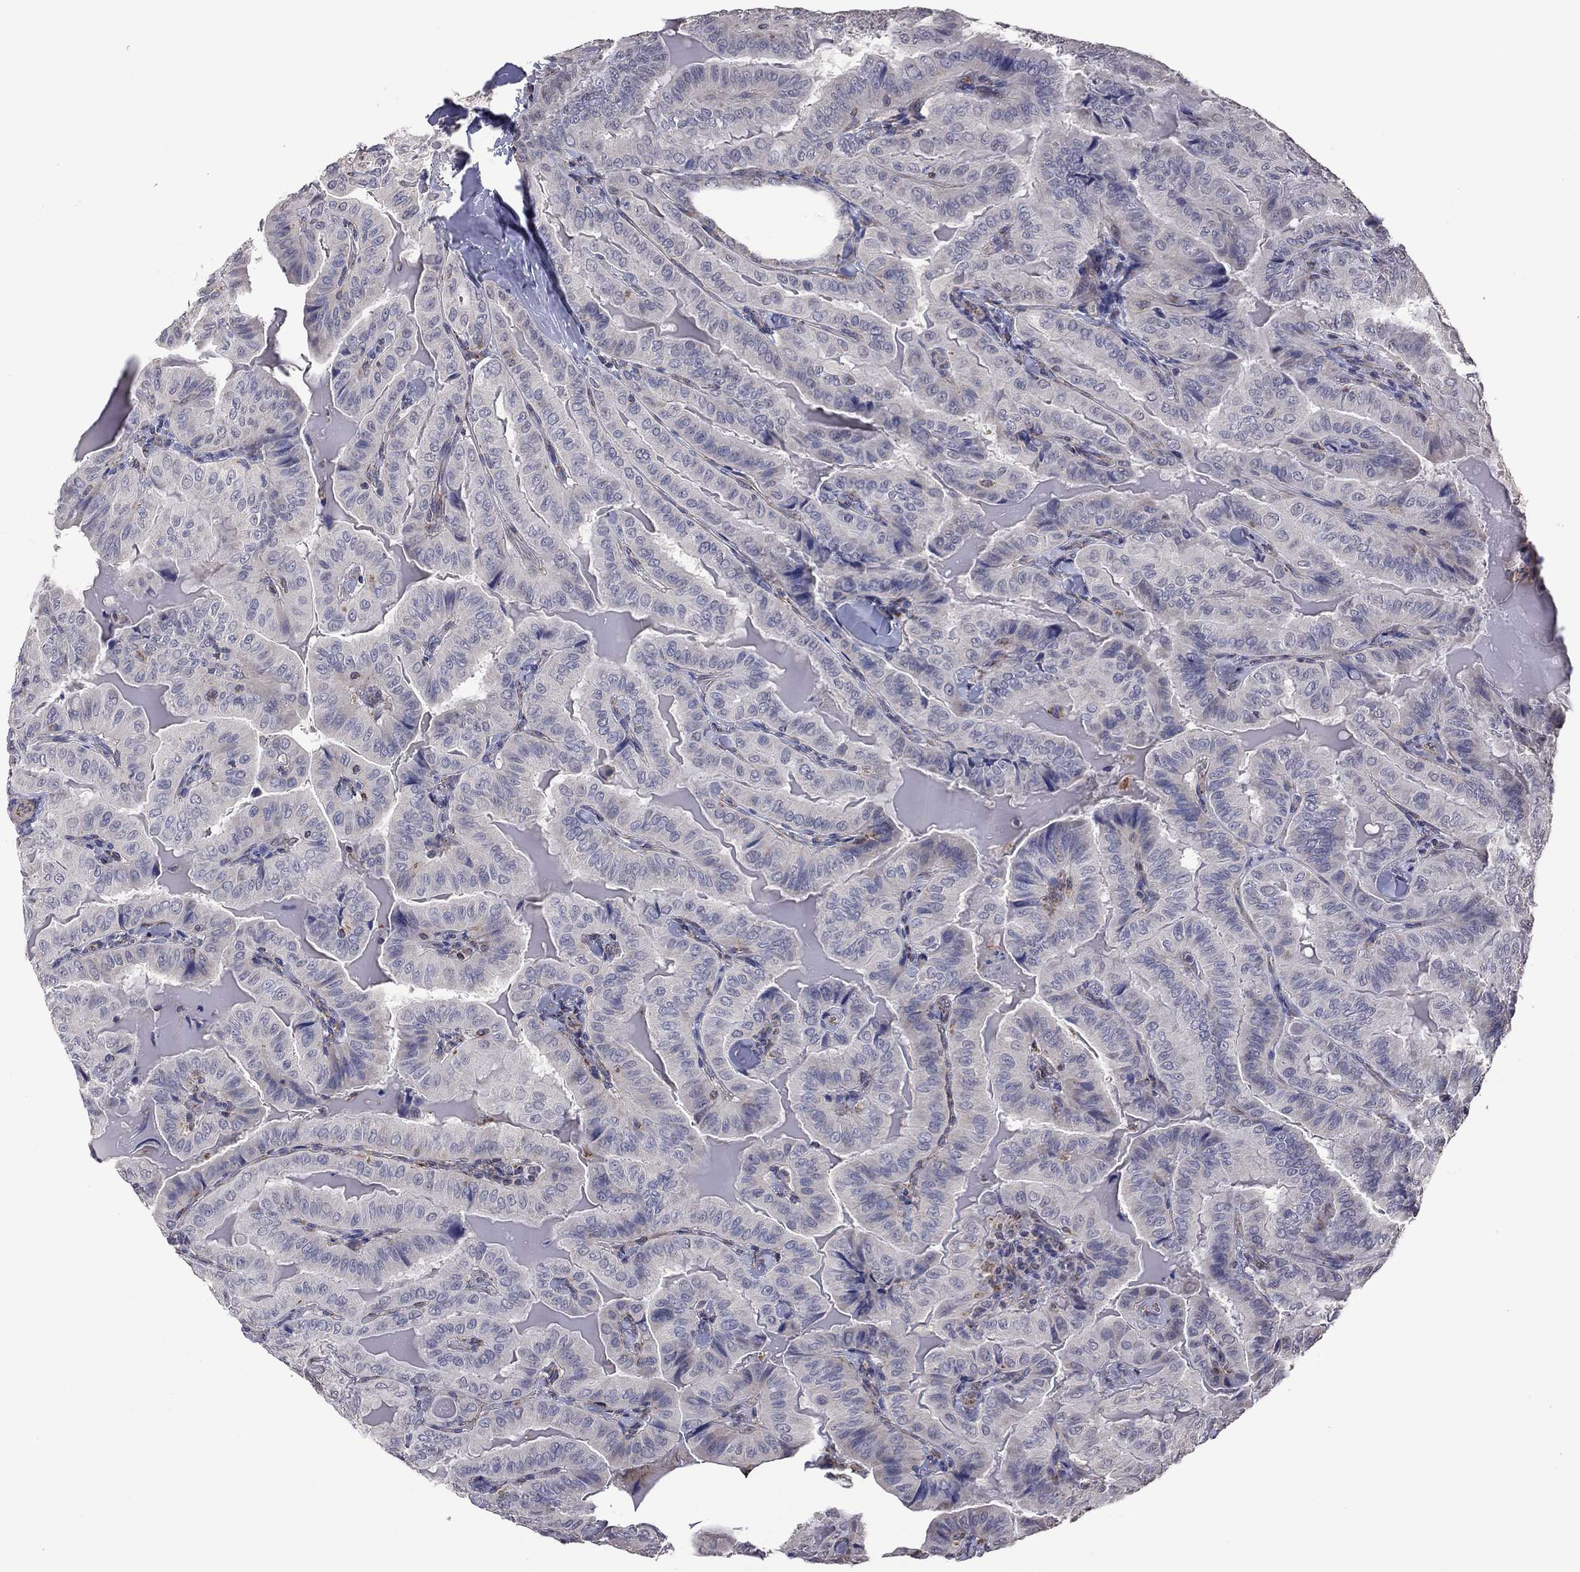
{"staining": {"intensity": "negative", "quantity": "none", "location": "none"}, "tissue": "thyroid cancer", "cell_type": "Tumor cells", "image_type": "cancer", "snomed": [{"axis": "morphology", "description": "Papillary adenocarcinoma, NOS"}, {"axis": "topography", "description": "Thyroid gland"}], "caption": "A photomicrograph of thyroid cancer (papillary adenocarcinoma) stained for a protein reveals no brown staining in tumor cells.", "gene": "NDUFB1", "patient": {"sex": "female", "age": 68}}